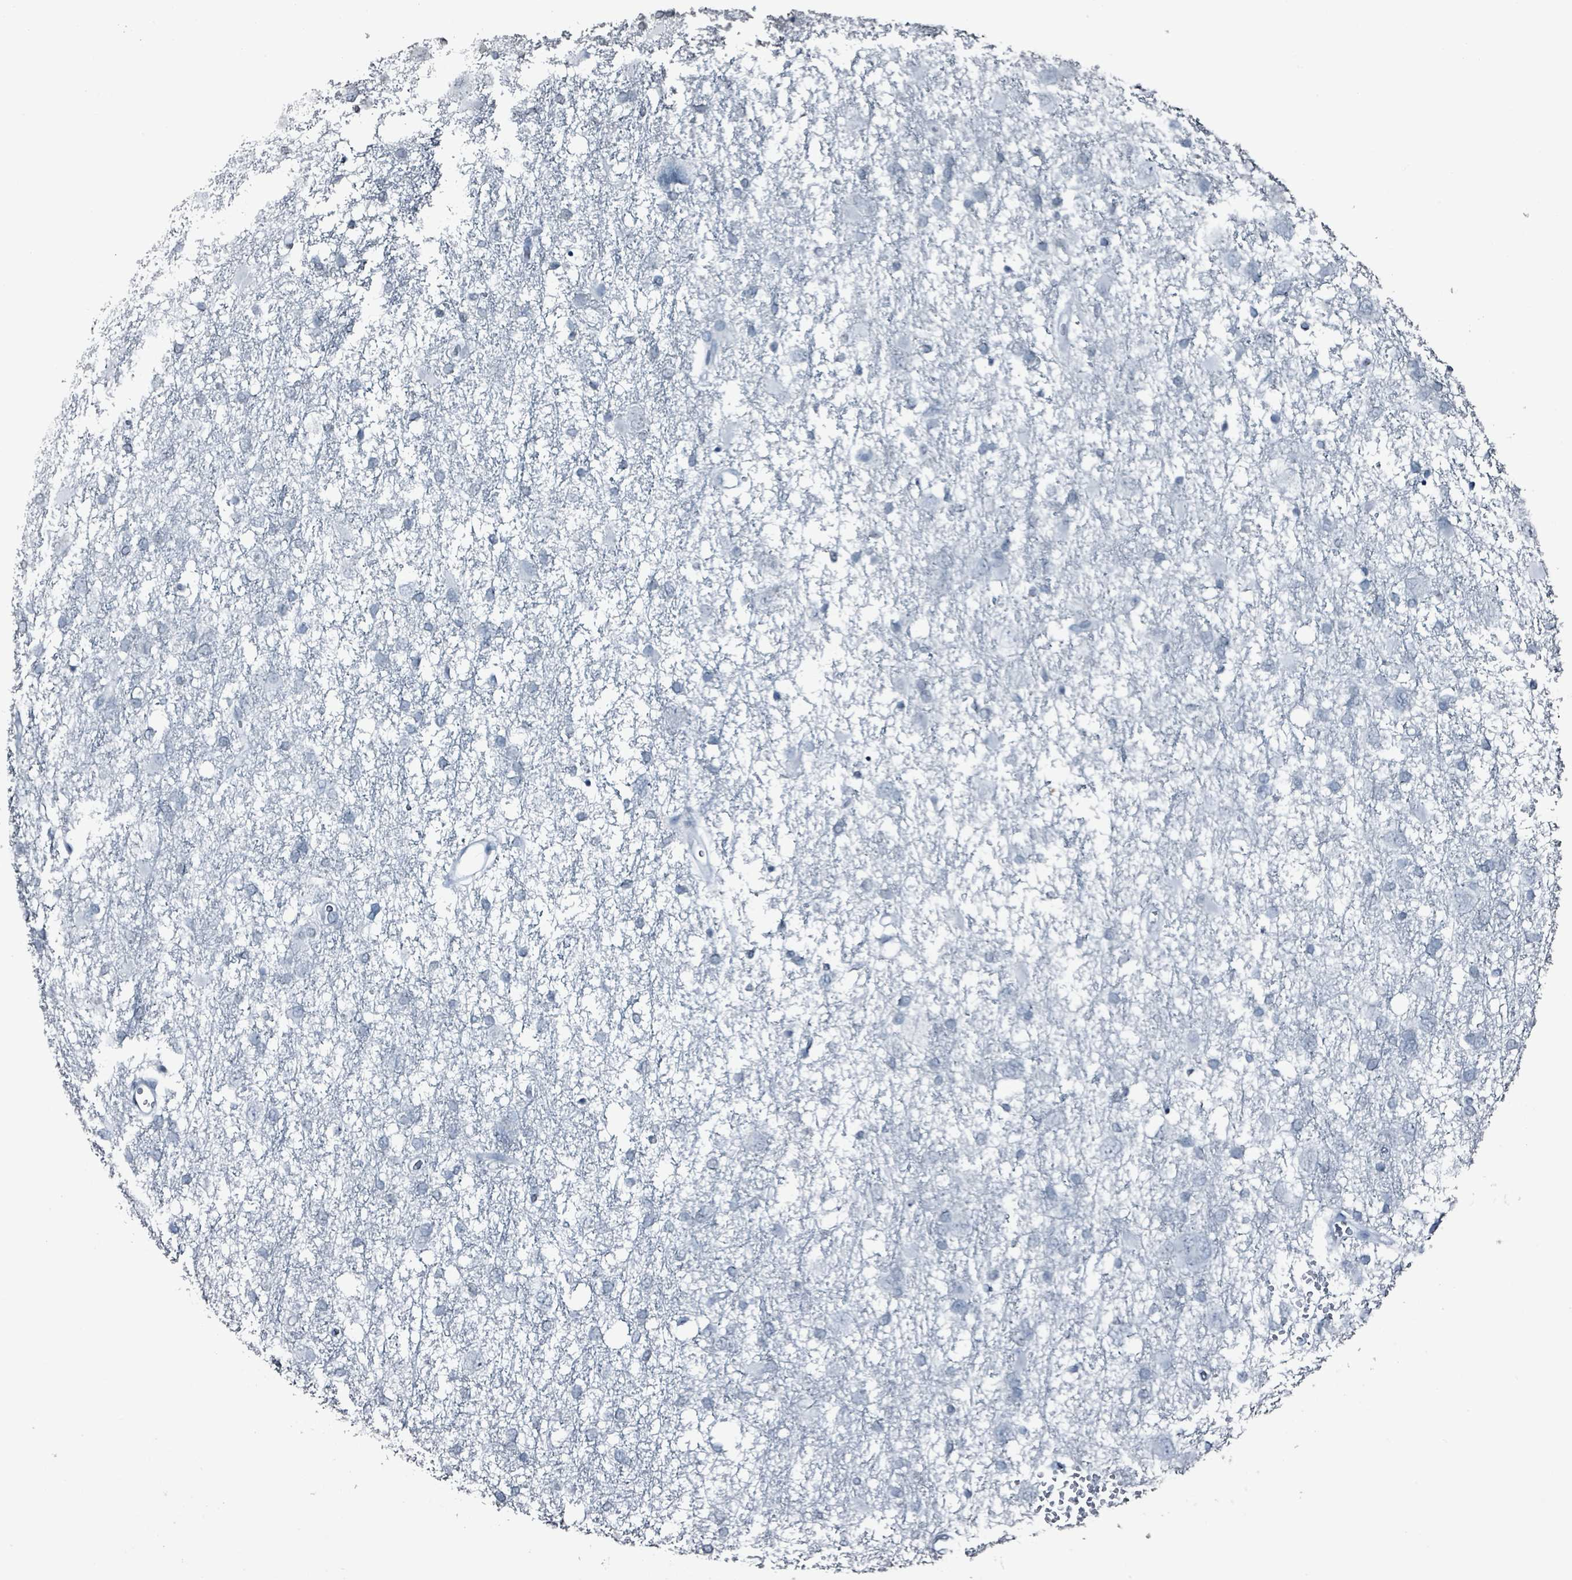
{"staining": {"intensity": "negative", "quantity": "none", "location": "none"}, "tissue": "glioma", "cell_type": "Tumor cells", "image_type": "cancer", "snomed": [{"axis": "morphology", "description": "Glioma, malignant, High grade"}, {"axis": "topography", "description": "Brain"}], "caption": "Histopathology image shows no significant protein expression in tumor cells of glioma.", "gene": "CA9", "patient": {"sex": "male", "age": 61}}